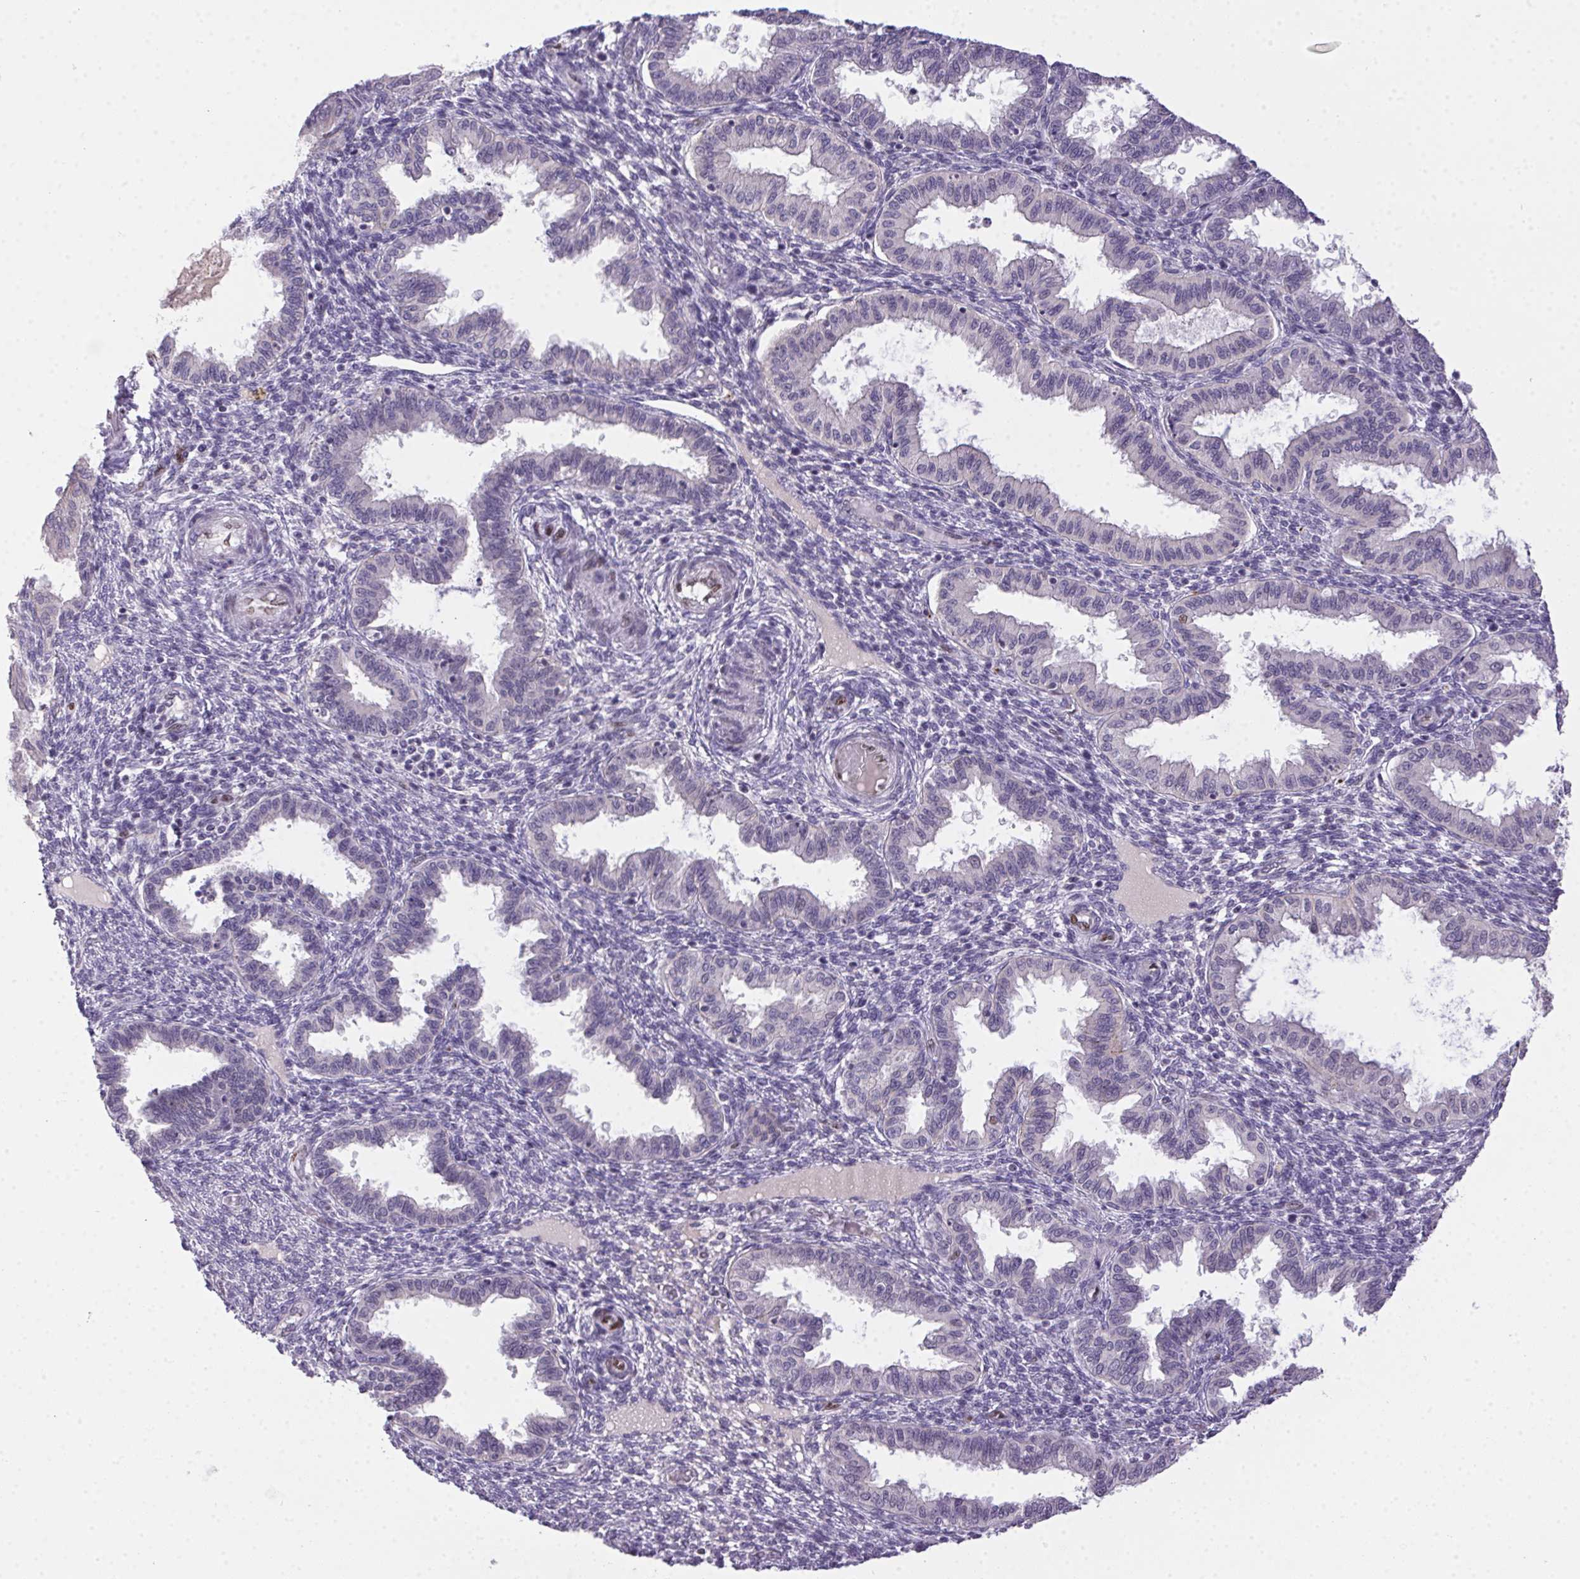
{"staining": {"intensity": "negative", "quantity": "none", "location": "none"}, "tissue": "endometrium", "cell_type": "Cells in endometrial stroma", "image_type": "normal", "snomed": [{"axis": "morphology", "description": "Normal tissue, NOS"}, {"axis": "topography", "description": "Endometrium"}], "caption": "Endometrium stained for a protein using immunohistochemistry (IHC) shows no positivity cells in endometrial stroma.", "gene": "SP9", "patient": {"sex": "female", "age": 33}}